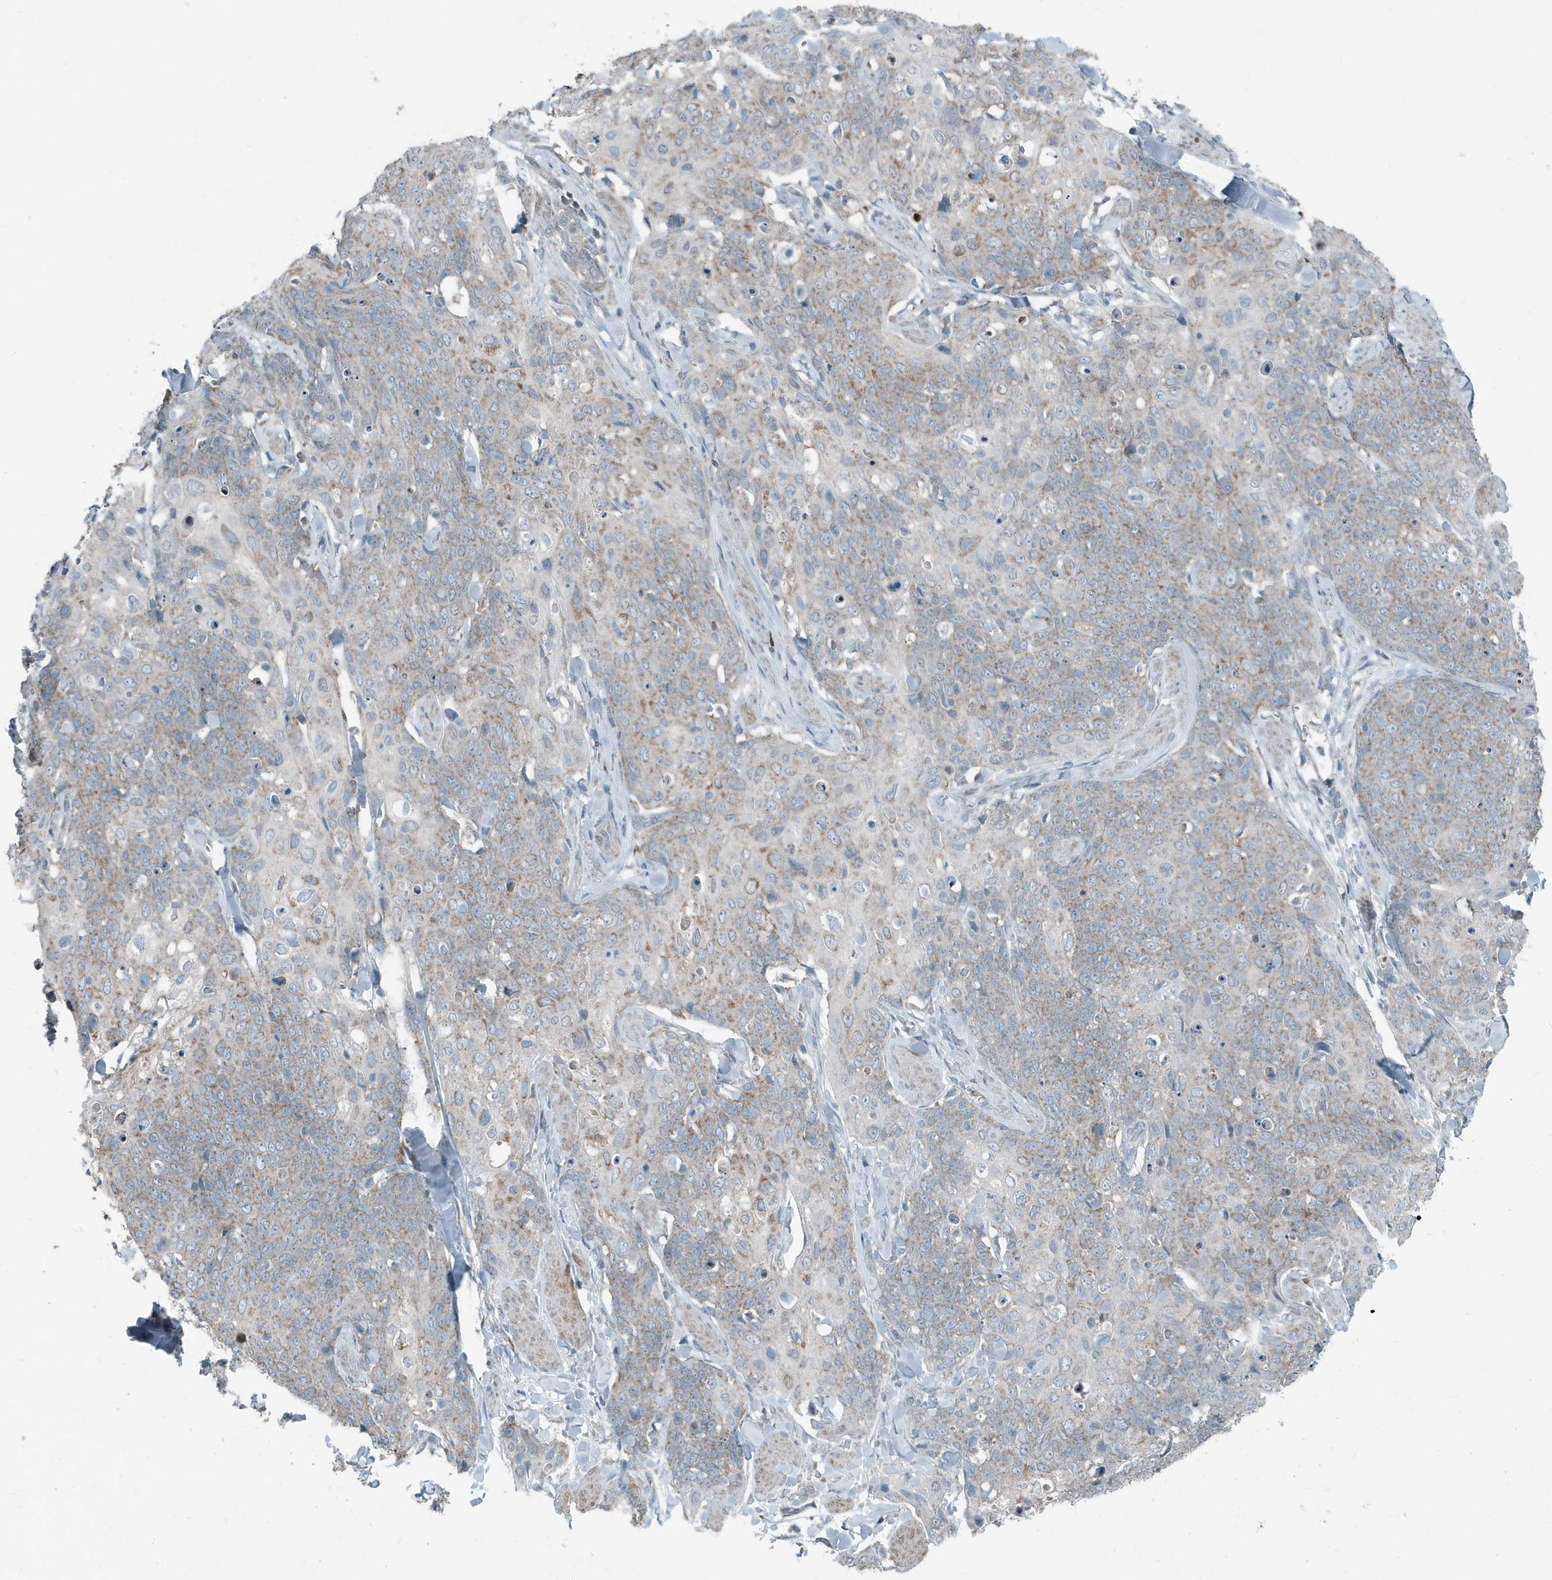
{"staining": {"intensity": "weak", "quantity": "25%-75%", "location": "cytoplasmic/membranous"}, "tissue": "skin cancer", "cell_type": "Tumor cells", "image_type": "cancer", "snomed": [{"axis": "morphology", "description": "Squamous cell carcinoma, NOS"}, {"axis": "topography", "description": "Skin"}, {"axis": "topography", "description": "Vulva"}], "caption": "Immunohistochemistry (IHC) micrograph of neoplastic tissue: squamous cell carcinoma (skin) stained using IHC exhibits low levels of weak protein expression localized specifically in the cytoplasmic/membranous of tumor cells, appearing as a cytoplasmic/membranous brown color.", "gene": "MT-CYB", "patient": {"sex": "female", "age": 85}}